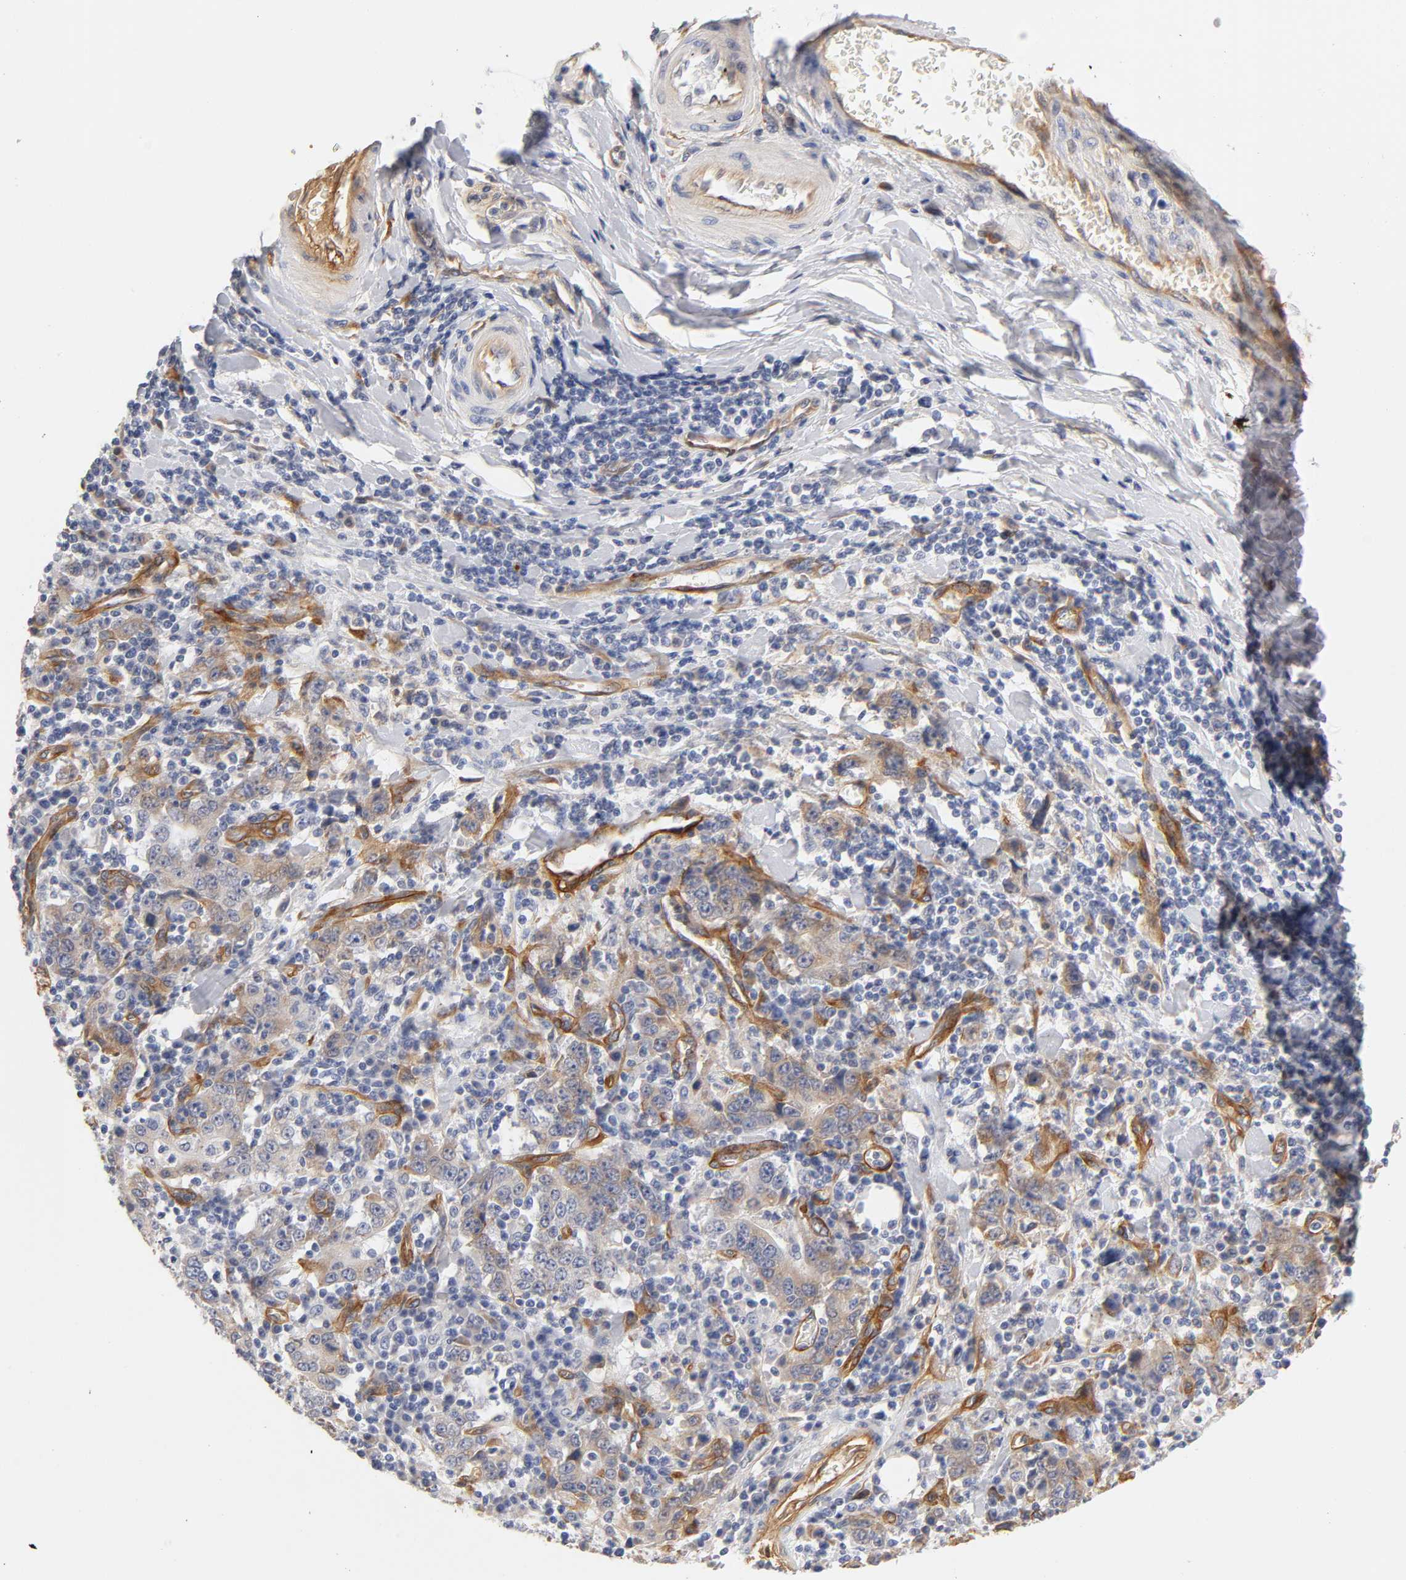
{"staining": {"intensity": "negative", "quantity": "none", "location": "none"}, "tissue": "stomach cancer", "cell_type": "Tumor cells", "image_type": "cancer", "snomed": [{"axis": "morphology", "description": "Normal tissue, NOS"}, {"axis": "morphology", "description": "Adenocarcinoma, NOS"}, {"axis": "topography", "description": "Stomach, upper"}, {"axis": "topography", "description": "Stomach"}], "caption": "A high-resolution image shows IHC staining of stomach cancer (adenocarcinoma), which exhibits no significant positivity in tumor cells.", "gene": "LAMB1", "patient": {"sex": "male", "age": 59}}